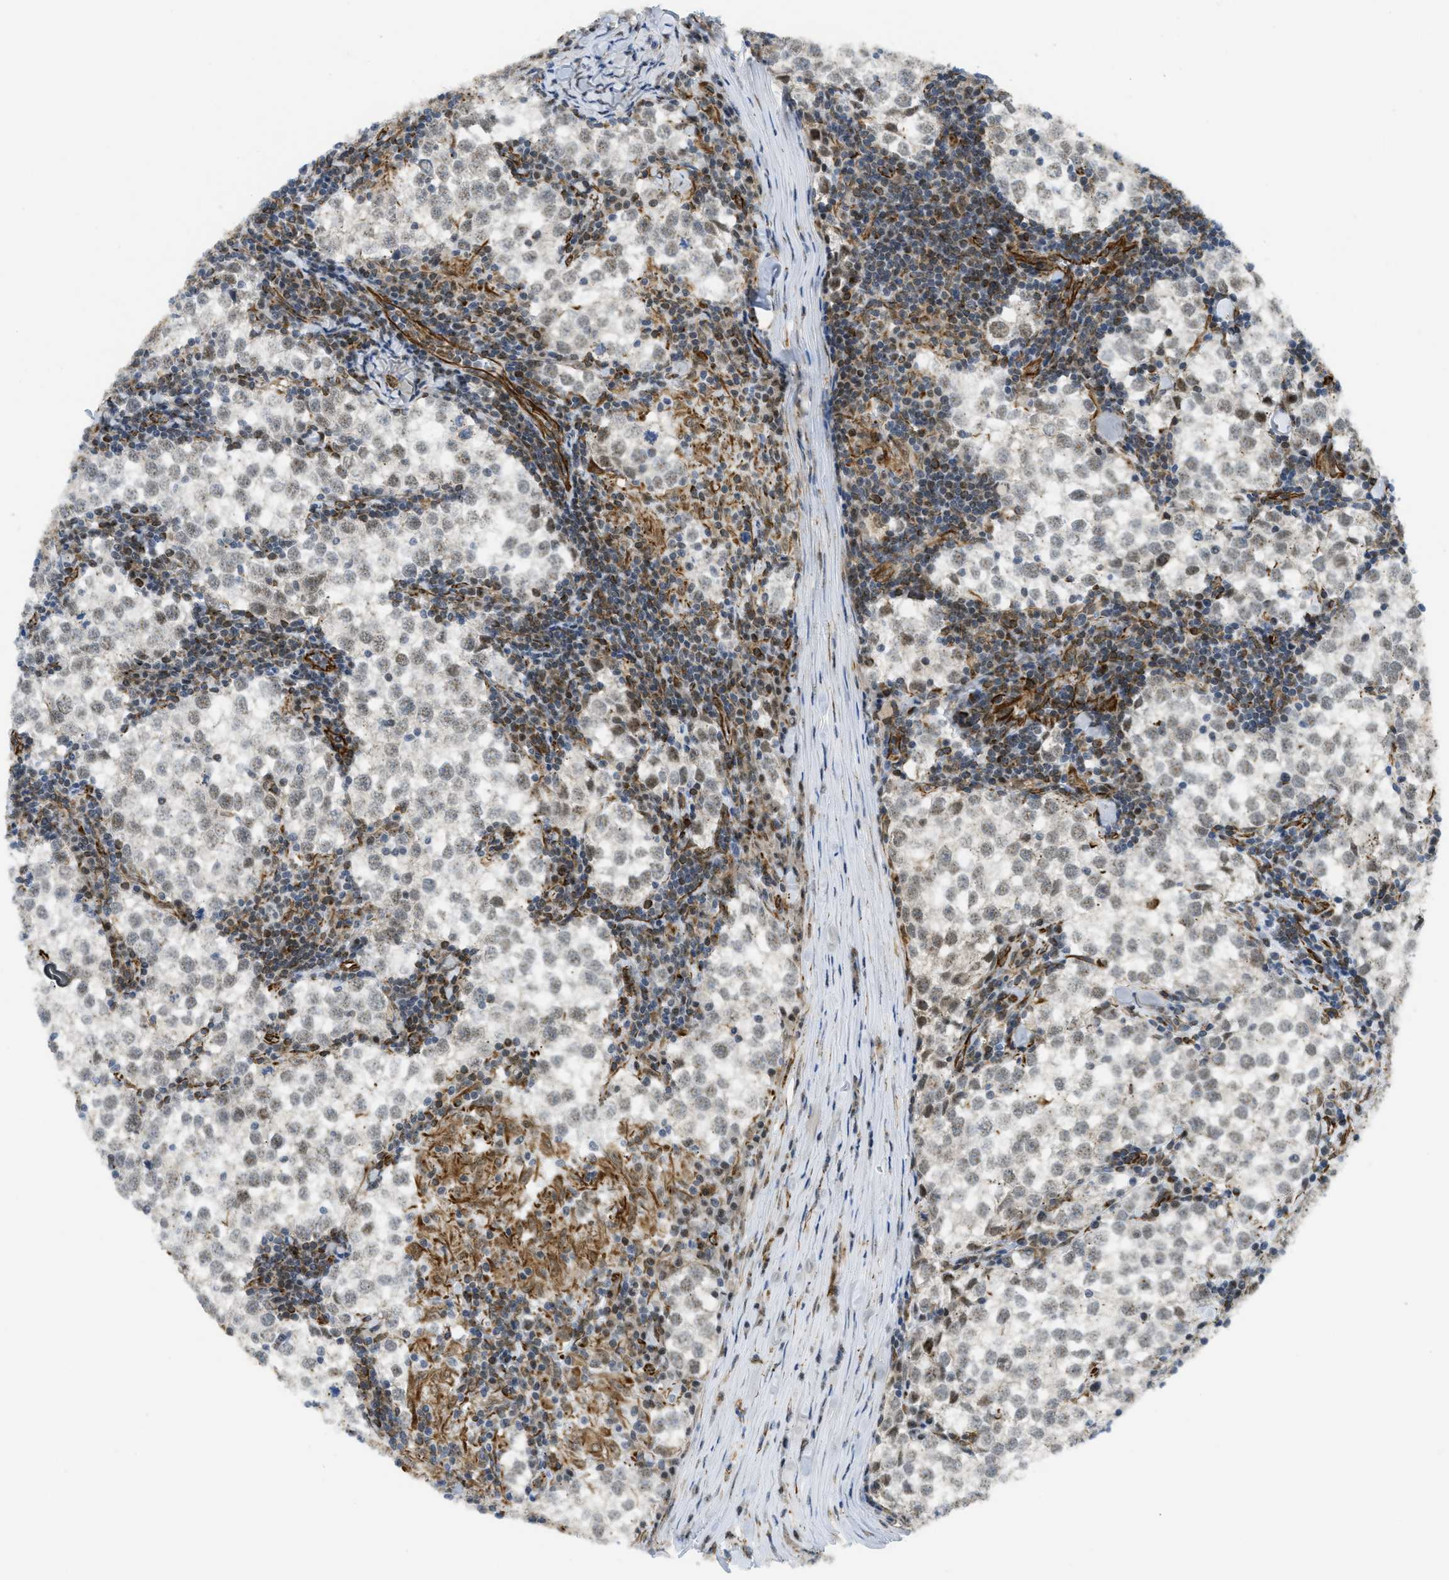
{"staining": {"intensity": "weak", "quantity": "25%-75%", "location": "nuclear"}, "tissue": "testis cancer", "cell_type": "Tumor cells", "image_type": "cancer", "snomed": [{"axis": "morphology", "description": "Seminoma, NOS"}, {"axis": "morphology", "description": "Carcinoma, Embryonal, NOS"}, {"axis": "topography", "description": "Testis"}], "caption": "Immunohistochemical staining of human testis seminoma exhibits low levels of weak nuclear staining in approximately 25%-75% of tumor cells.", "gene": "LRRC8B", "patient": {"sex": "male", "age": 36}}